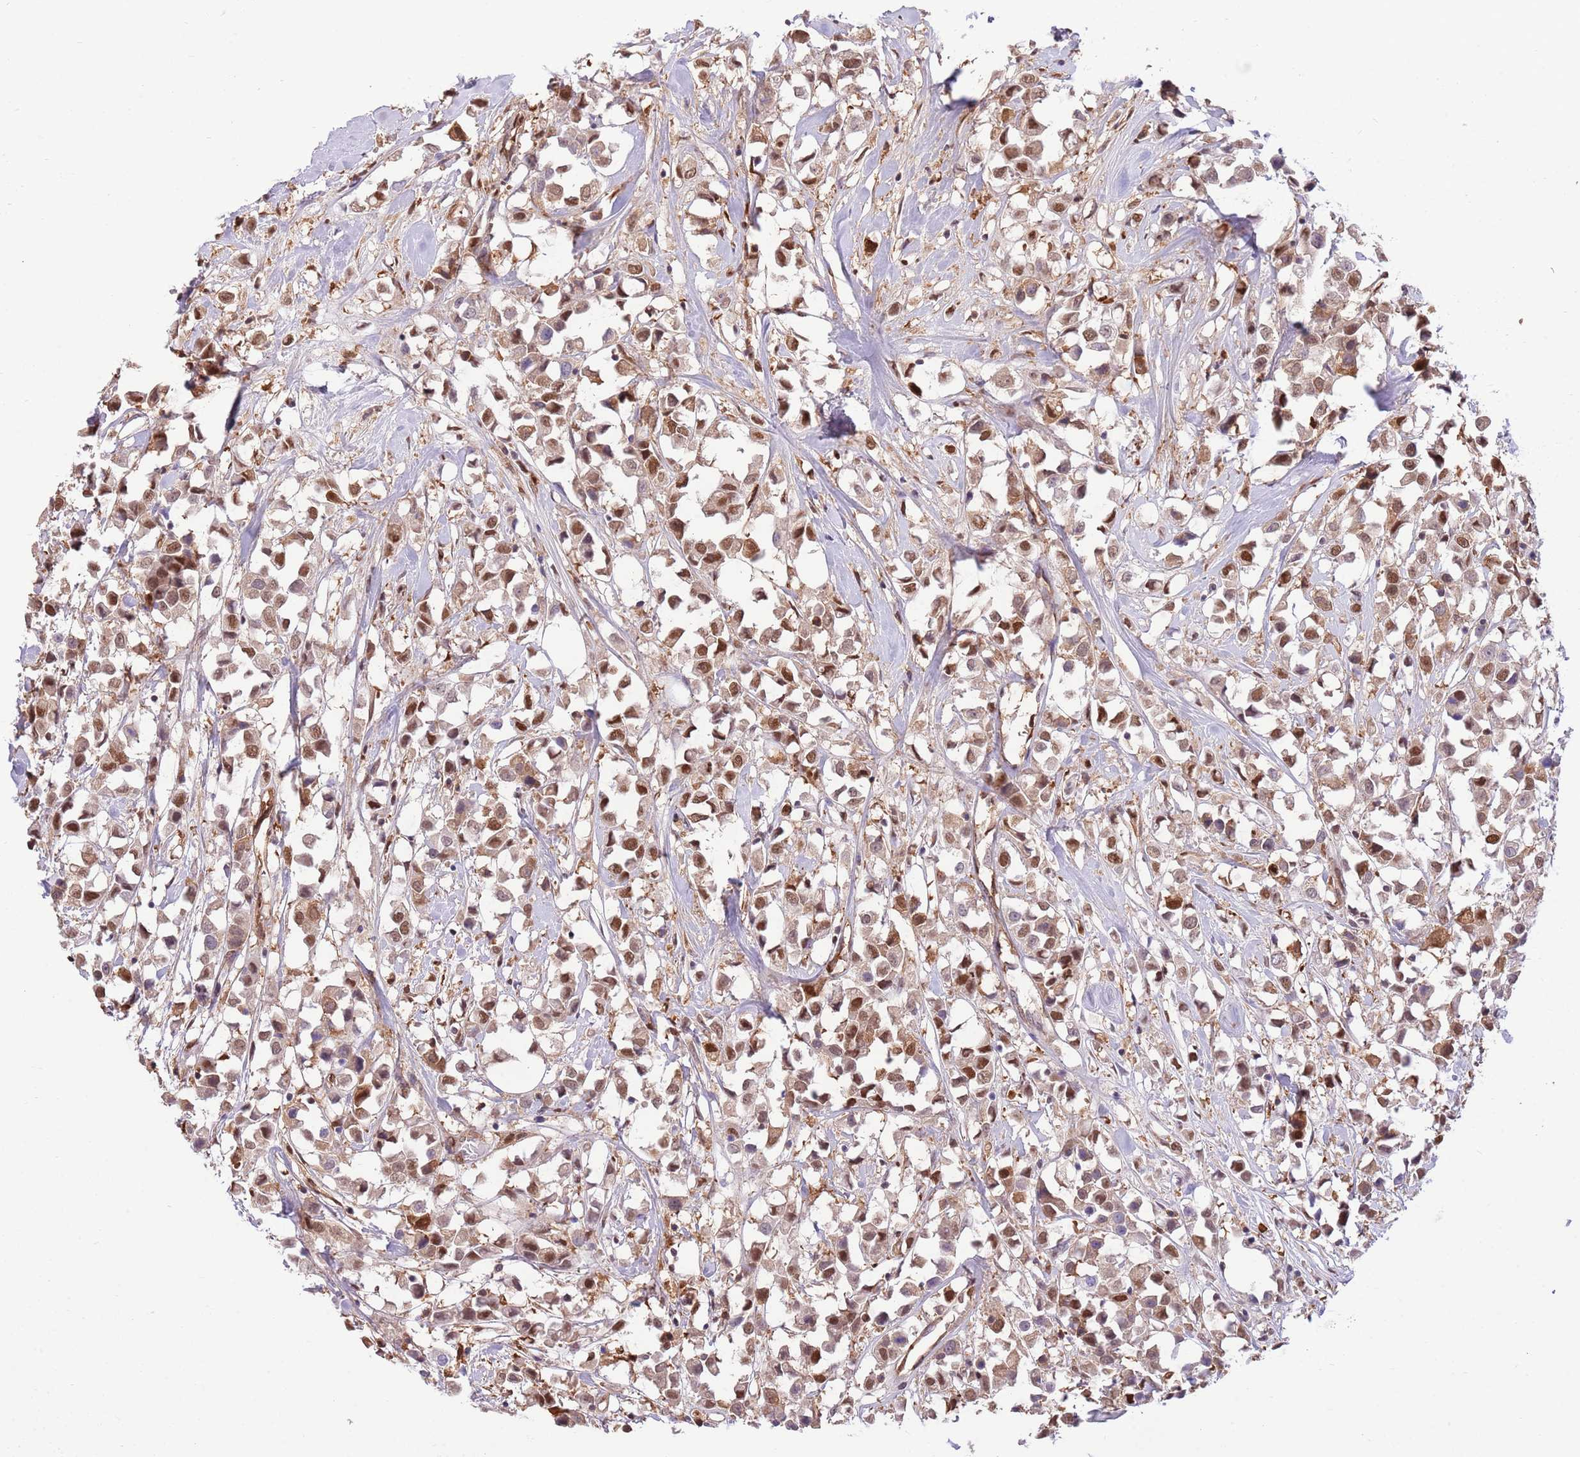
{"staining": {"intensity": "moderate", "quantity": ">75%", "location": "nuclear"}, "tissue": "breast cancer", "cell_type": "Tumor cells", "image_type": "cancer", "snomed": [{"axis": "morphology", "description": "Duct carcinoma"}, {"axis": "topography", "description": "Breast"}], "caption": "This photomicrograph exhibits immunohistochemistry (IHC) staining of breast cancer (intraductal carcinoma), with medium moderate nuclear expression in about >75% of tumor cells.", "gene": "NSFL1C", "patient": {"sex": "female", "age": 61}}